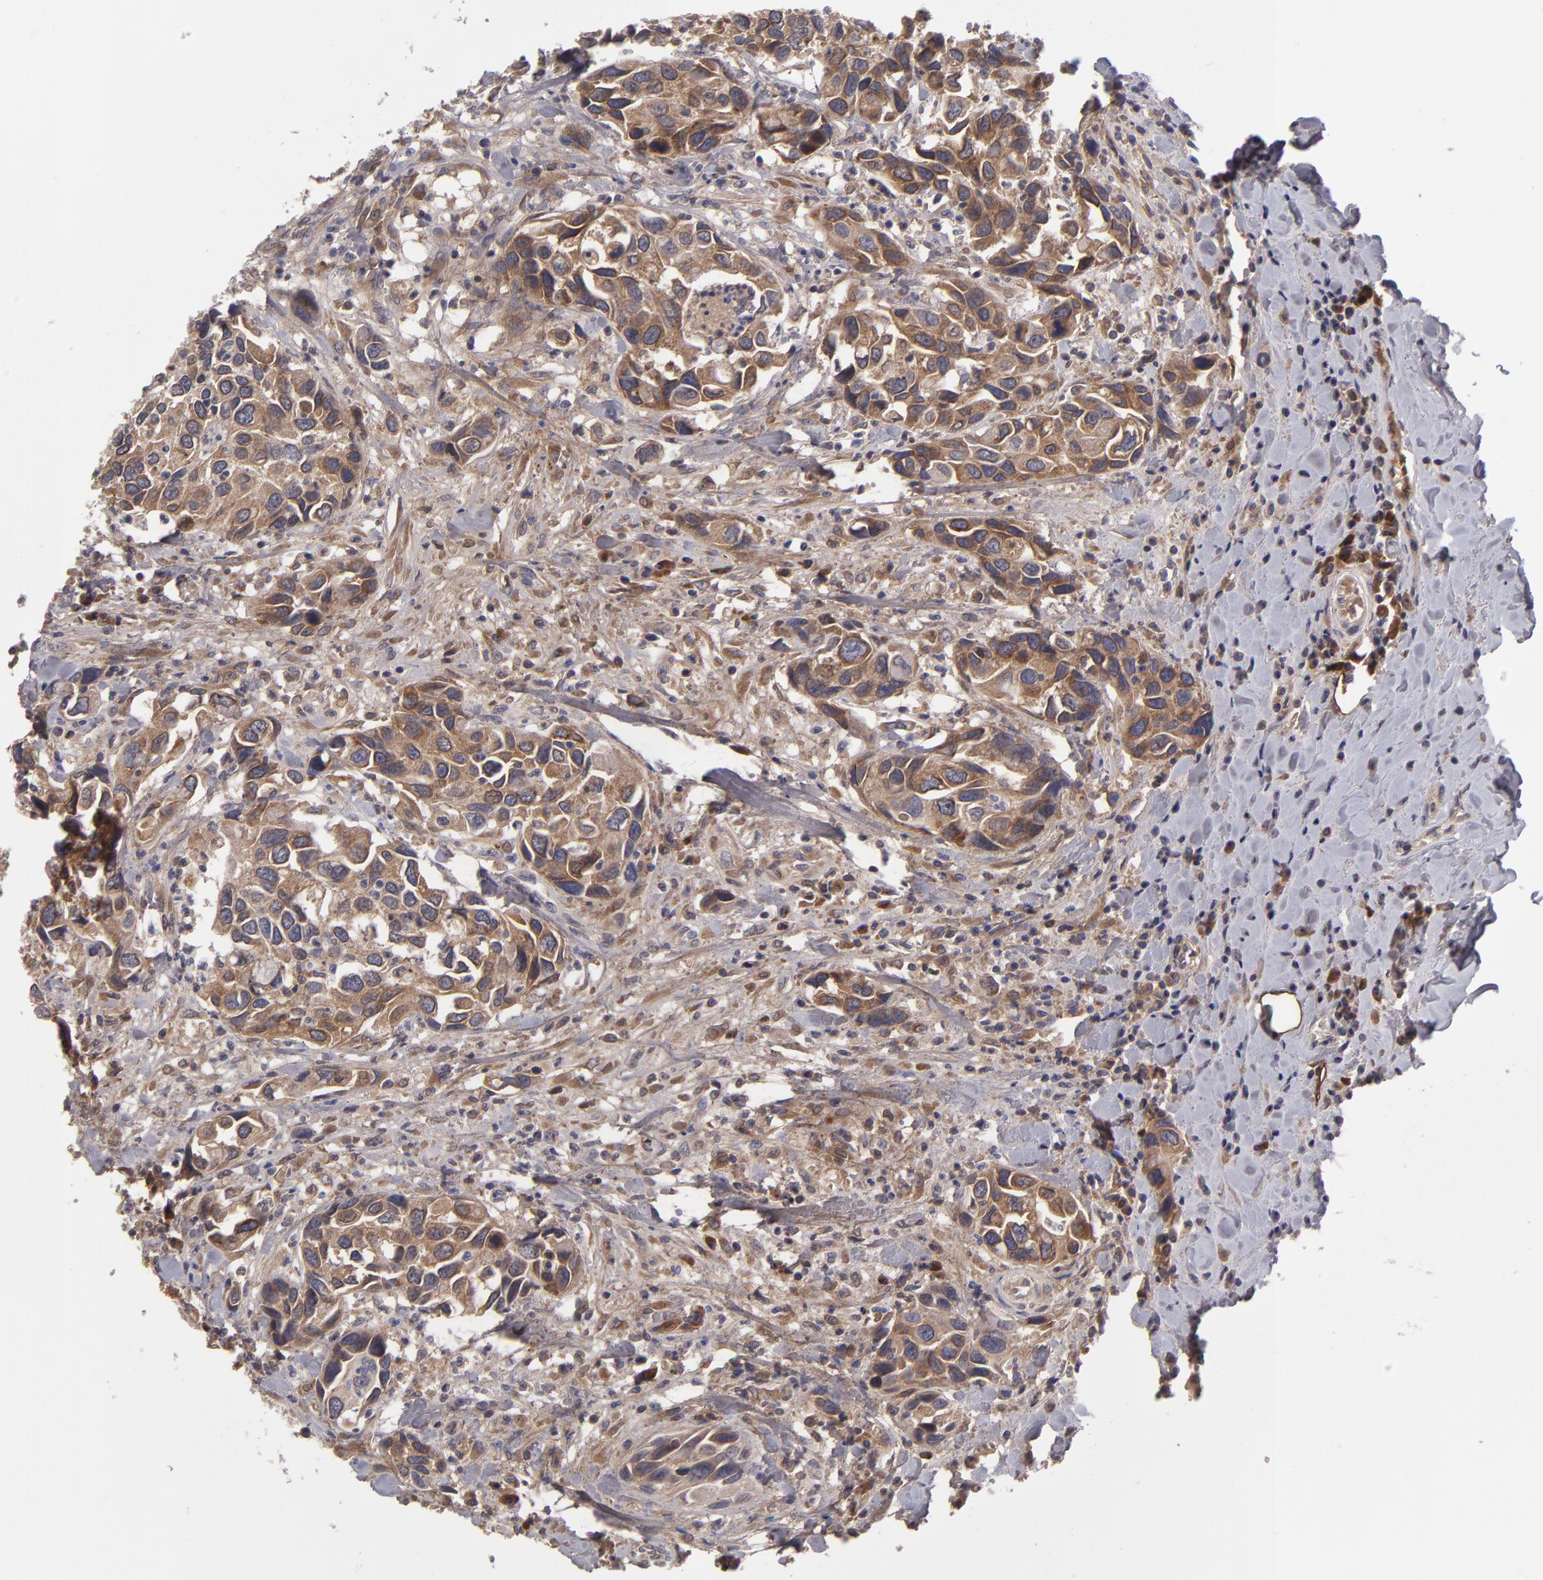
{"staining": {"intensity": "moderate", "quantity": ">75%", "location": "cytoplasmic/membranous"}, "tissue": "urothelial cancer", "cell_type": "Tumor cells", "image_type": "cancer", "snomed": [{"axis": "morphology", "description": "Urothelial carcinoma, High grade"}, {"axis": "topography", "description": "Urinary bladder"}], "caption": "Immunohistochemistry (IHC) of human urothelial carcinoma (high-grade) reveals medium levels of moderate cytoplasmic/membranous positivity in about >75% of tumor cells.", "gene": "IL12A", "patient": {"sex": "male", "age": 66}}